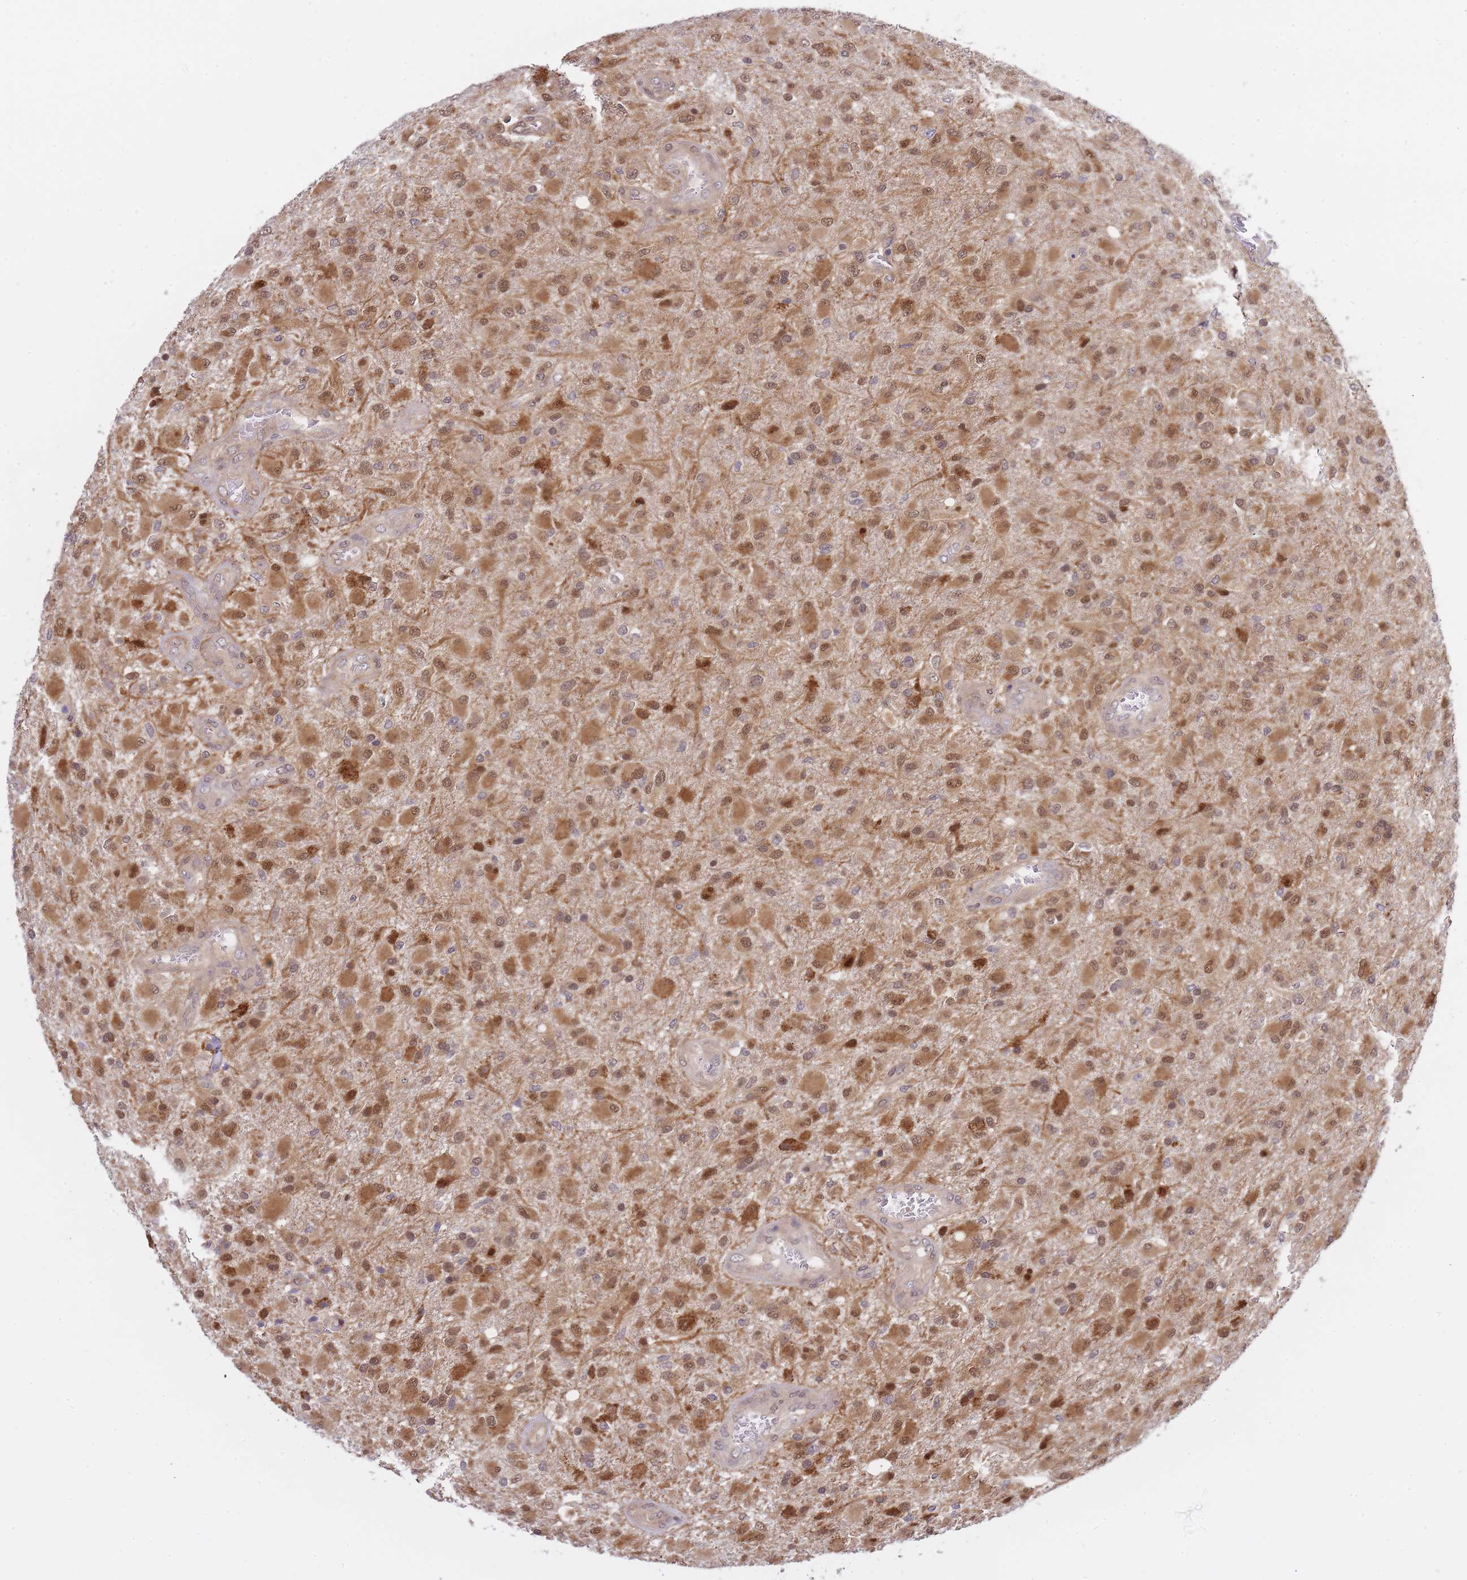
{"staining": {"intensity": "moderate", "quantity": ">75%", "location": "cytoplasmic/membranous"}, "tissue": "glioma", "cell_type": "Tumor cells", "image_type": "cancer", "snomed": [{"axis": "morphology", "description": "Glioma, malignant, Low grade"}, {"axis": "topography", "description": "Brain"}], "caption": "High-power microscopy captured an immunohistochemistry (IHC) histopathology image of malignant low-grade glioma, revealing moderate cytoplasmic/membranous positivity in approximately >75% of tumor cells.", "gene": "NSFL1C", "patient": {"sex": "male", "age": 65}}